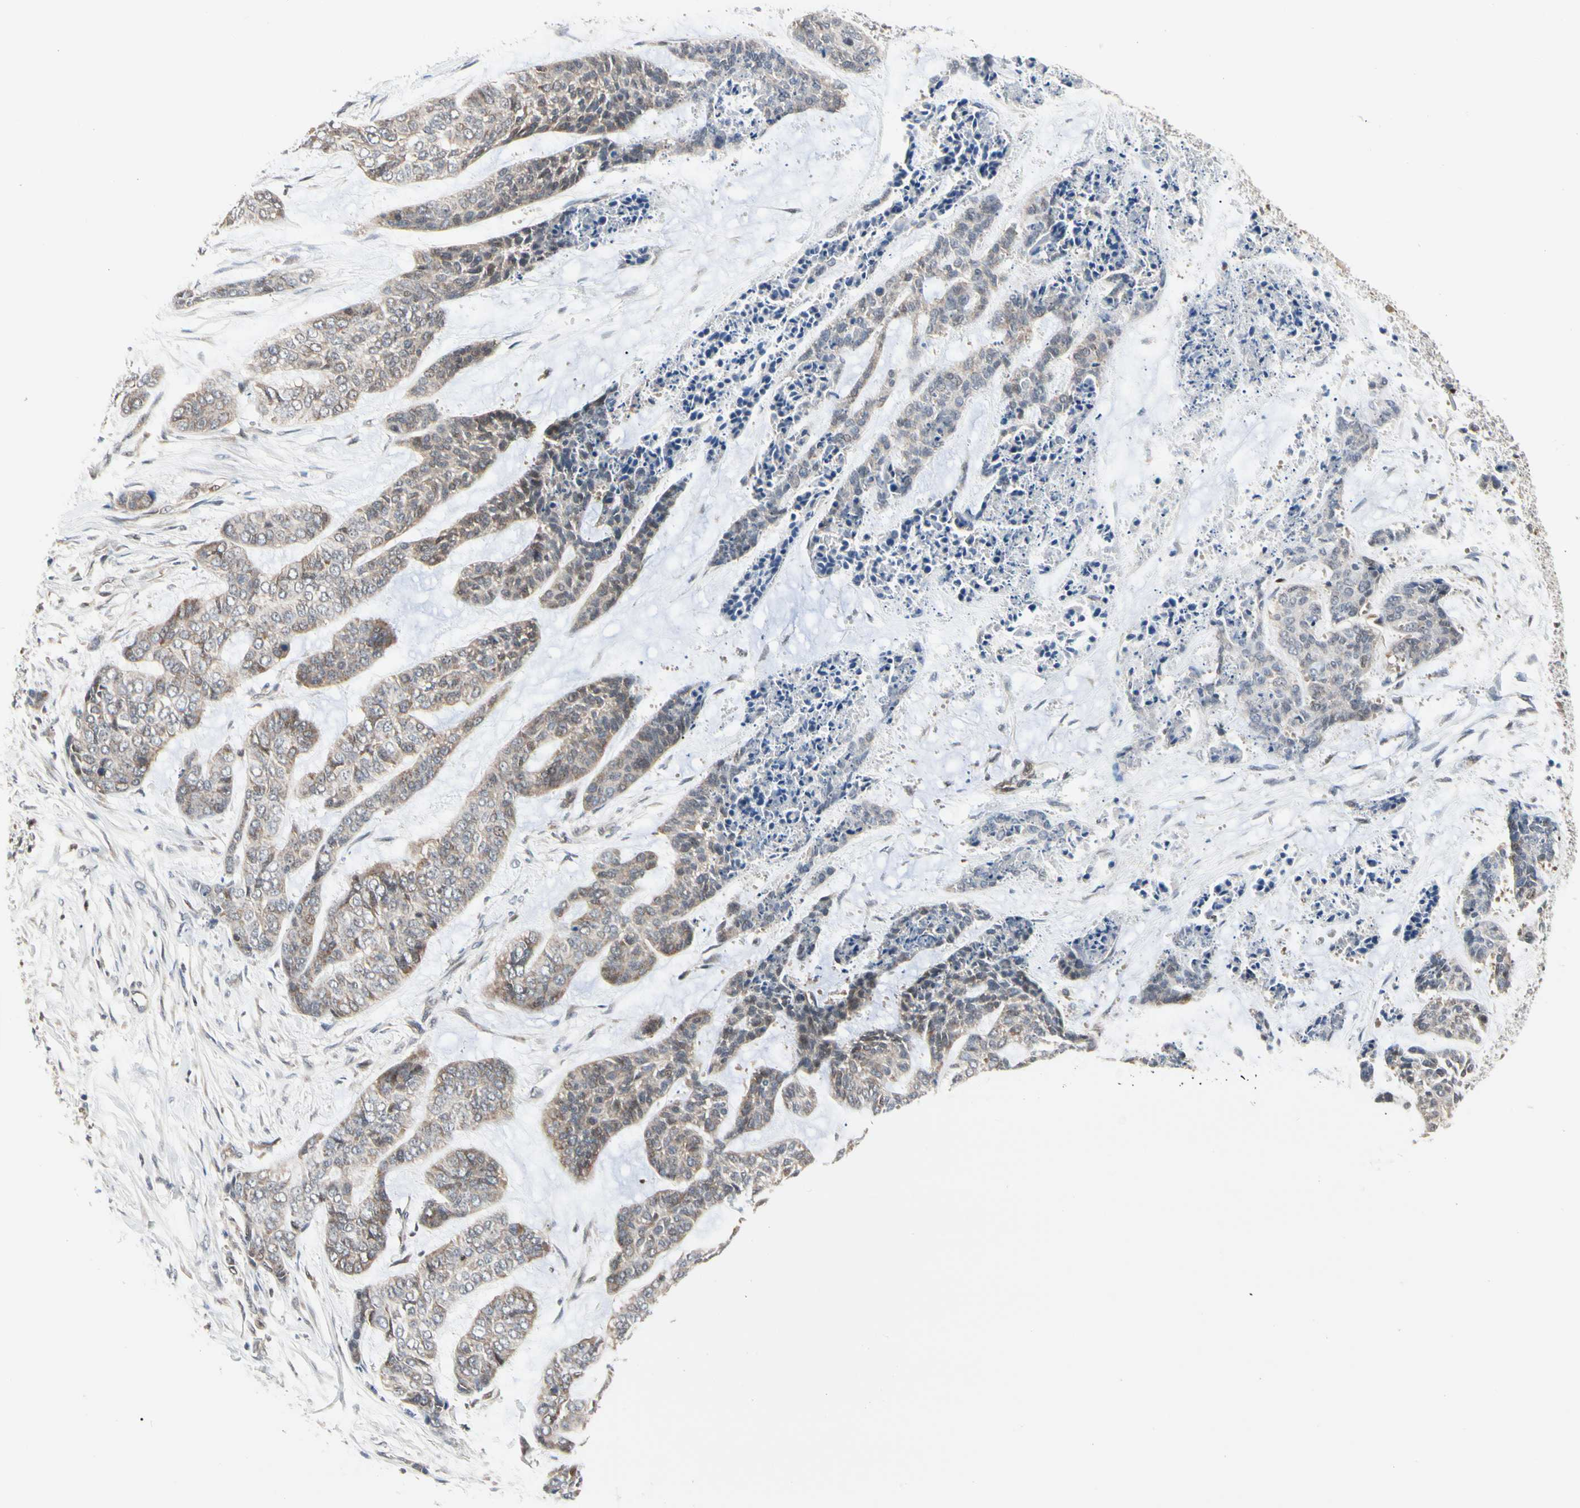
{"staining": {"intensity": "weak", "quantity": ">75%", "location": "cytoplasmic/membranous"}, "tissue": "skin cancer", "cell_type": "Tumor cells", "image_type": "cancer", "snomed": [{"axis": "morphology", "description": "Basal cell carcinoma"}, {"axis": "topography", "description": "Skin"}], "caption": "Protein expression analysis of basal cell carcinoma (skin) reveals weak cytoplasmic/membranous expression in about >75% of tumor cells. The staining is performed using DAB brown chromogen to label protein expression. The nuclei are counter-stained blue using hematoxylin.", "gene": "CDK5", "patient": {"sex": "female", "age": 64}}